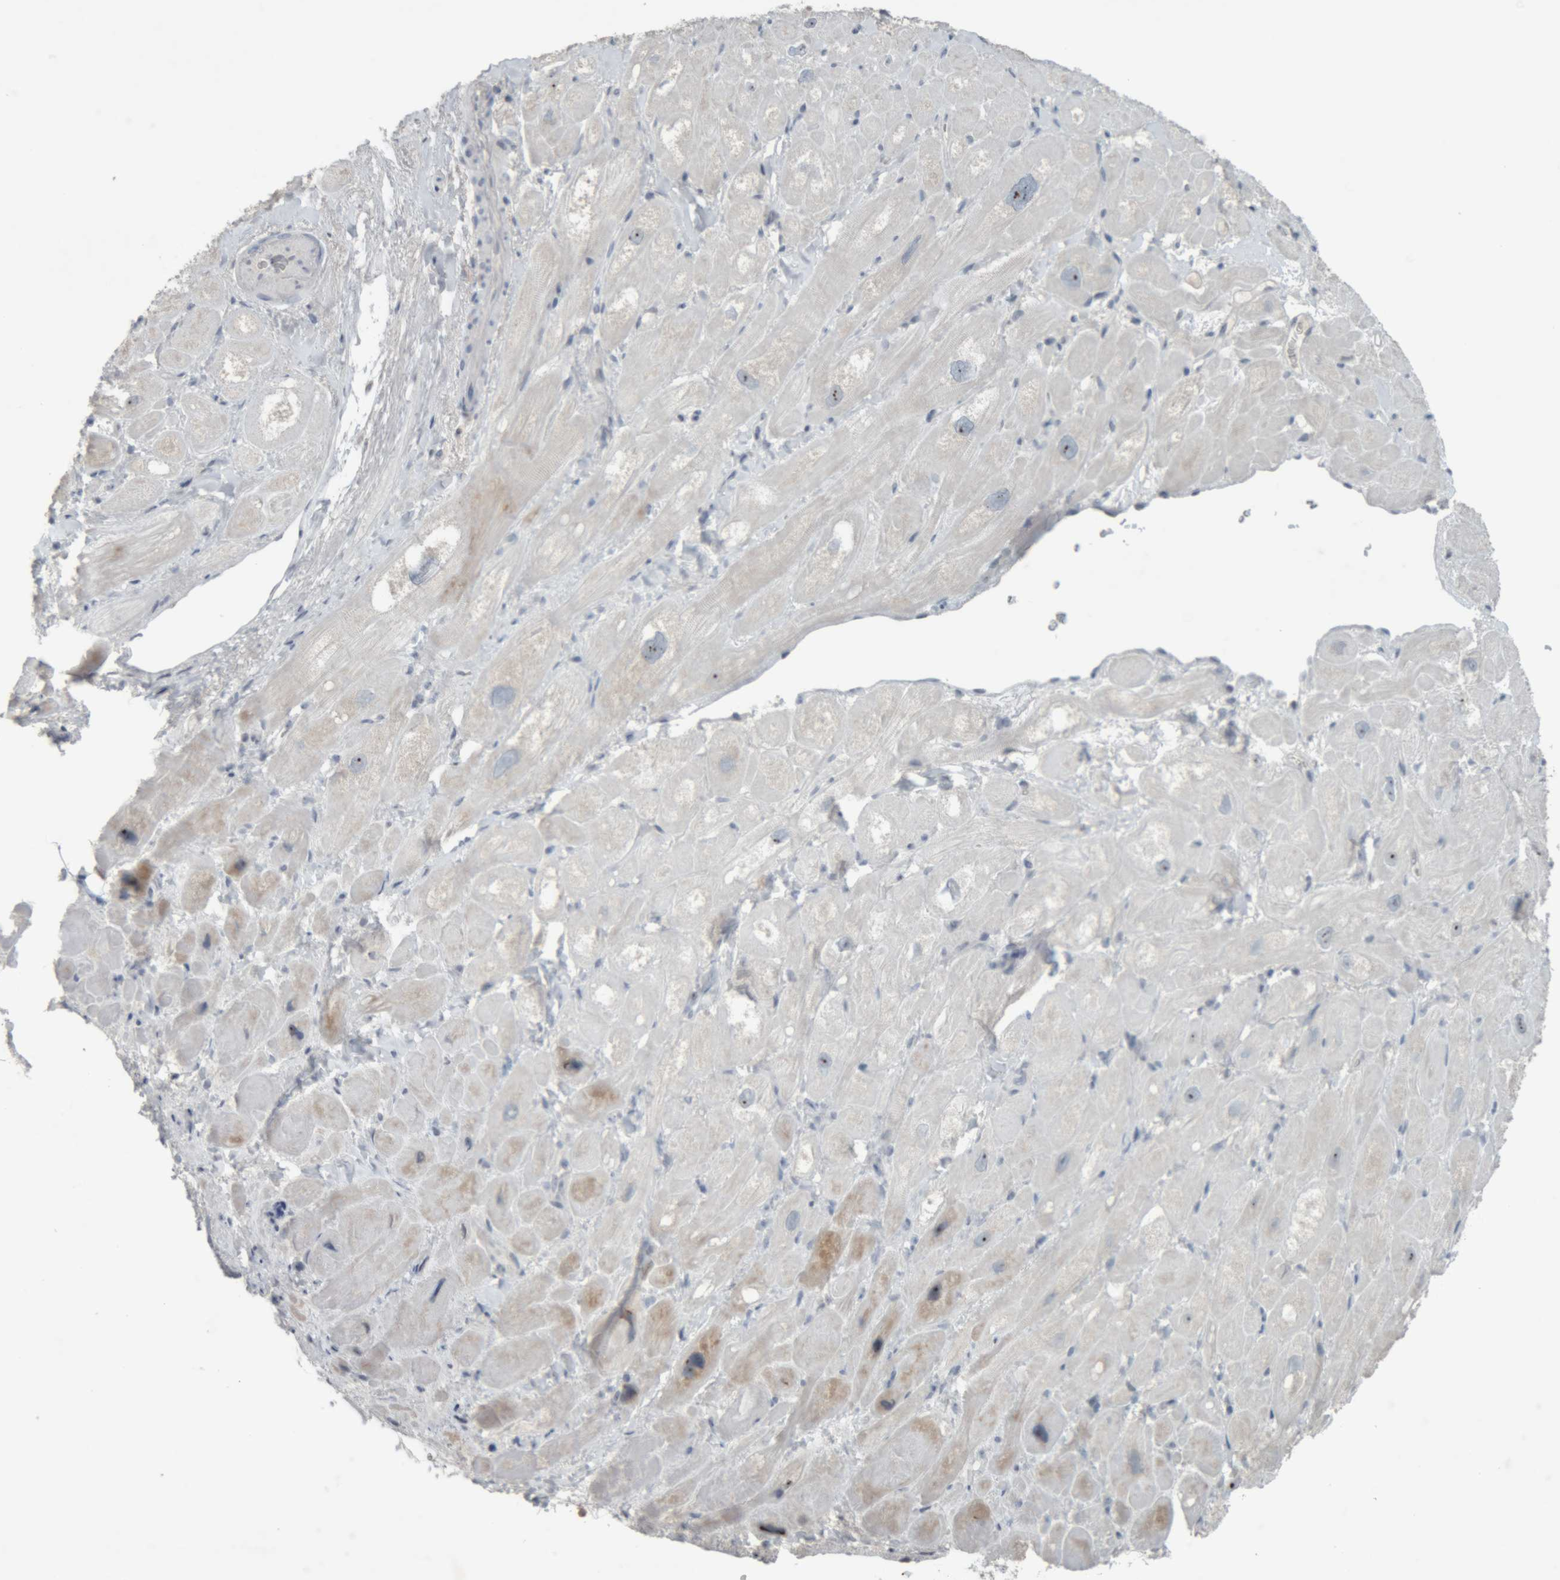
{"staining": {"intensity": "weak", "quantity": "<25%", "location": "nuclear"}, "tissue": "heart muscle", "cell_type": "Cardiomyocytes", "image_type": "normal", "snomed": [{"axis": "morphology", "description": "Normal tissue, NOS"}, {"axis": "topography", "description": "Heart"}], "caption": "The image demonstrates no significant expression in cardiomyocytes of heart muscle. The staining was performed using DAB to visualize the protein expression in brown, while the nuclei were stained in blue with hematoxylin (Magnification: 20x).", "gene": "RPF1", "patient": {"sex": "male", "age": 49}}